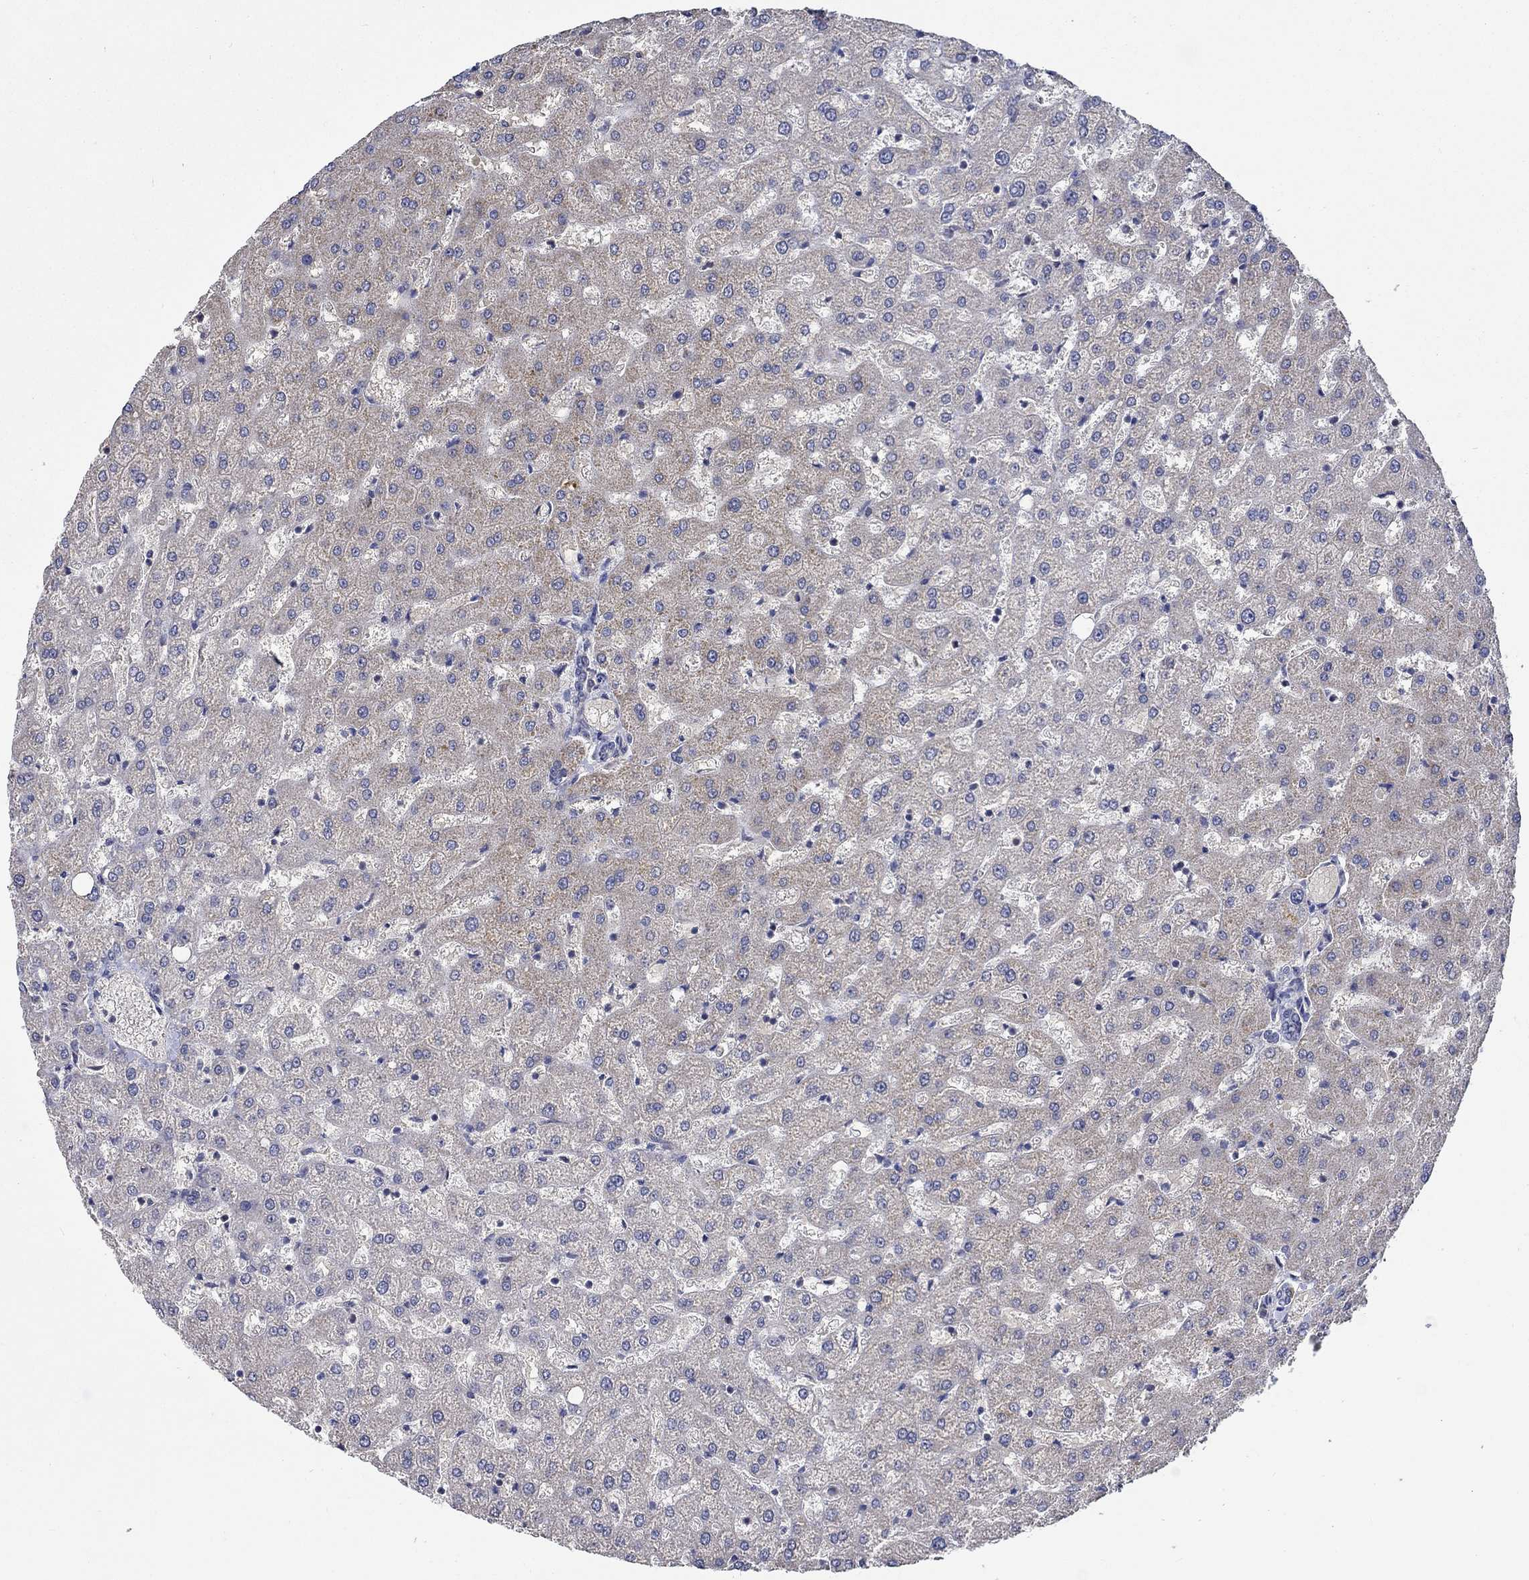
{"staining": {"intensity": "negative", "quantity": "none", "location": "none"}, "tissue": "liver", "cell_type": "Cholangiocytes", "image_type": "normal", "snomed": [{"axis": "morphology", "description": "Normal tissue, NOS"}, {"axis": "topography", "description": "Liver"}], "caption": "Protein analysis of benign liver displays no significant staining in cholangiocytes. (DAB (3,3'-diaminobenzidine) IHC, high magnification).", "gene": "WASF1", "patient": {"sex": "female", "age": 50}}